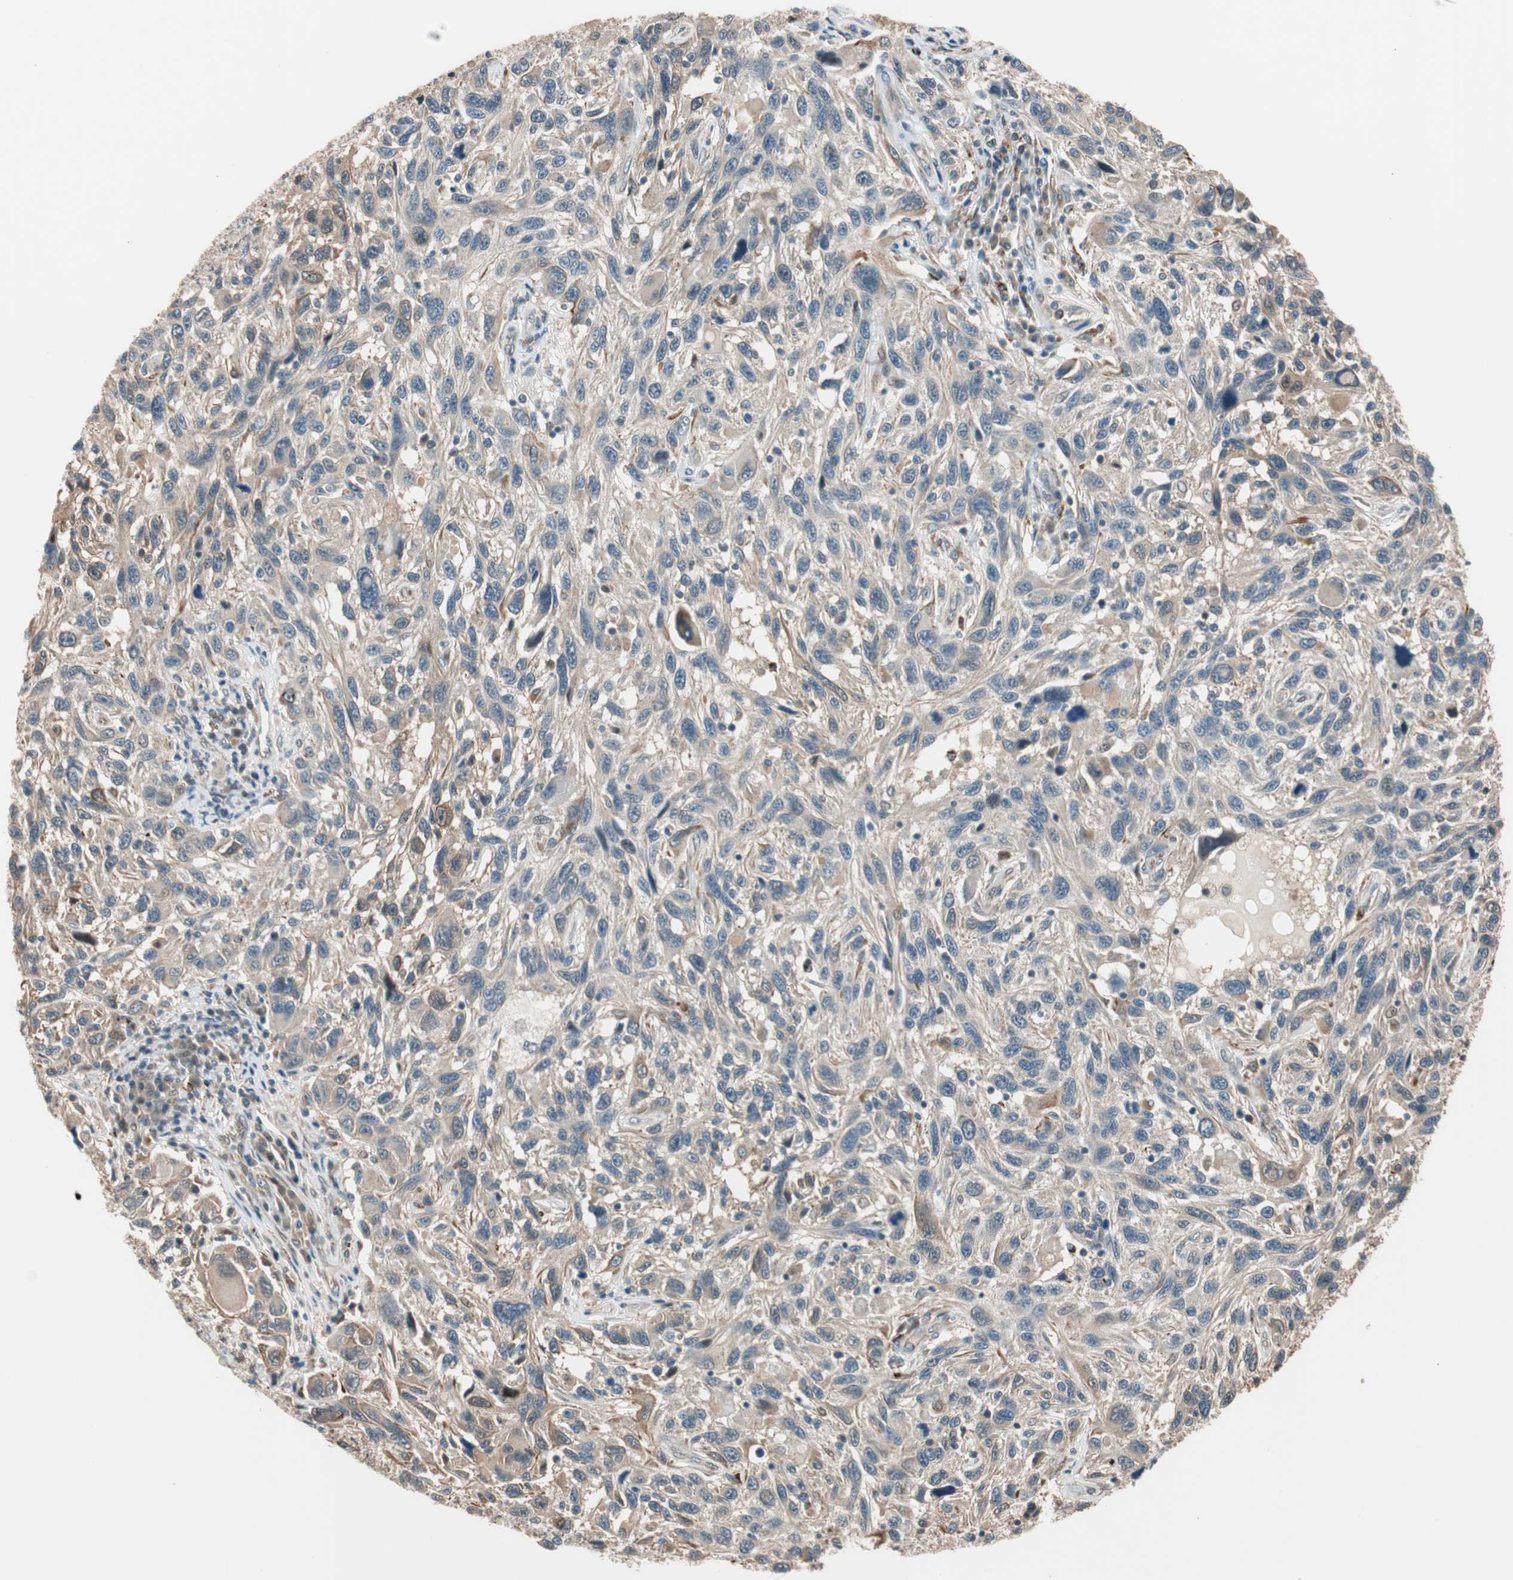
{"staining": {"intensity": "weak", "quantity": "25%-75%", "location": "cytoplasmic/membranous"}, "tissue": "melanoma", "cell_type": "Tumor cells", "image_type": "cancer", "snomed": [{"axis": "morphology", "description": "Malignant melanoma, NOS"}, {"axis": "topography", "description": "Skin"}], "caption": "Immunohistochemistry (IHC) (DAB) staining of human malignant melanoma demonstrates weak cytoplasmic/membranous protein positivity in approximately 25%-75% of tumor cells. Using DAB (3,3'-diaminobenzidine) (brown) and hematoxylin (blue) stains, captured at high magnification using brightfield microscopy.", "gene": "PIK3R3", "patient": {"sex": "male", "age": 53}}